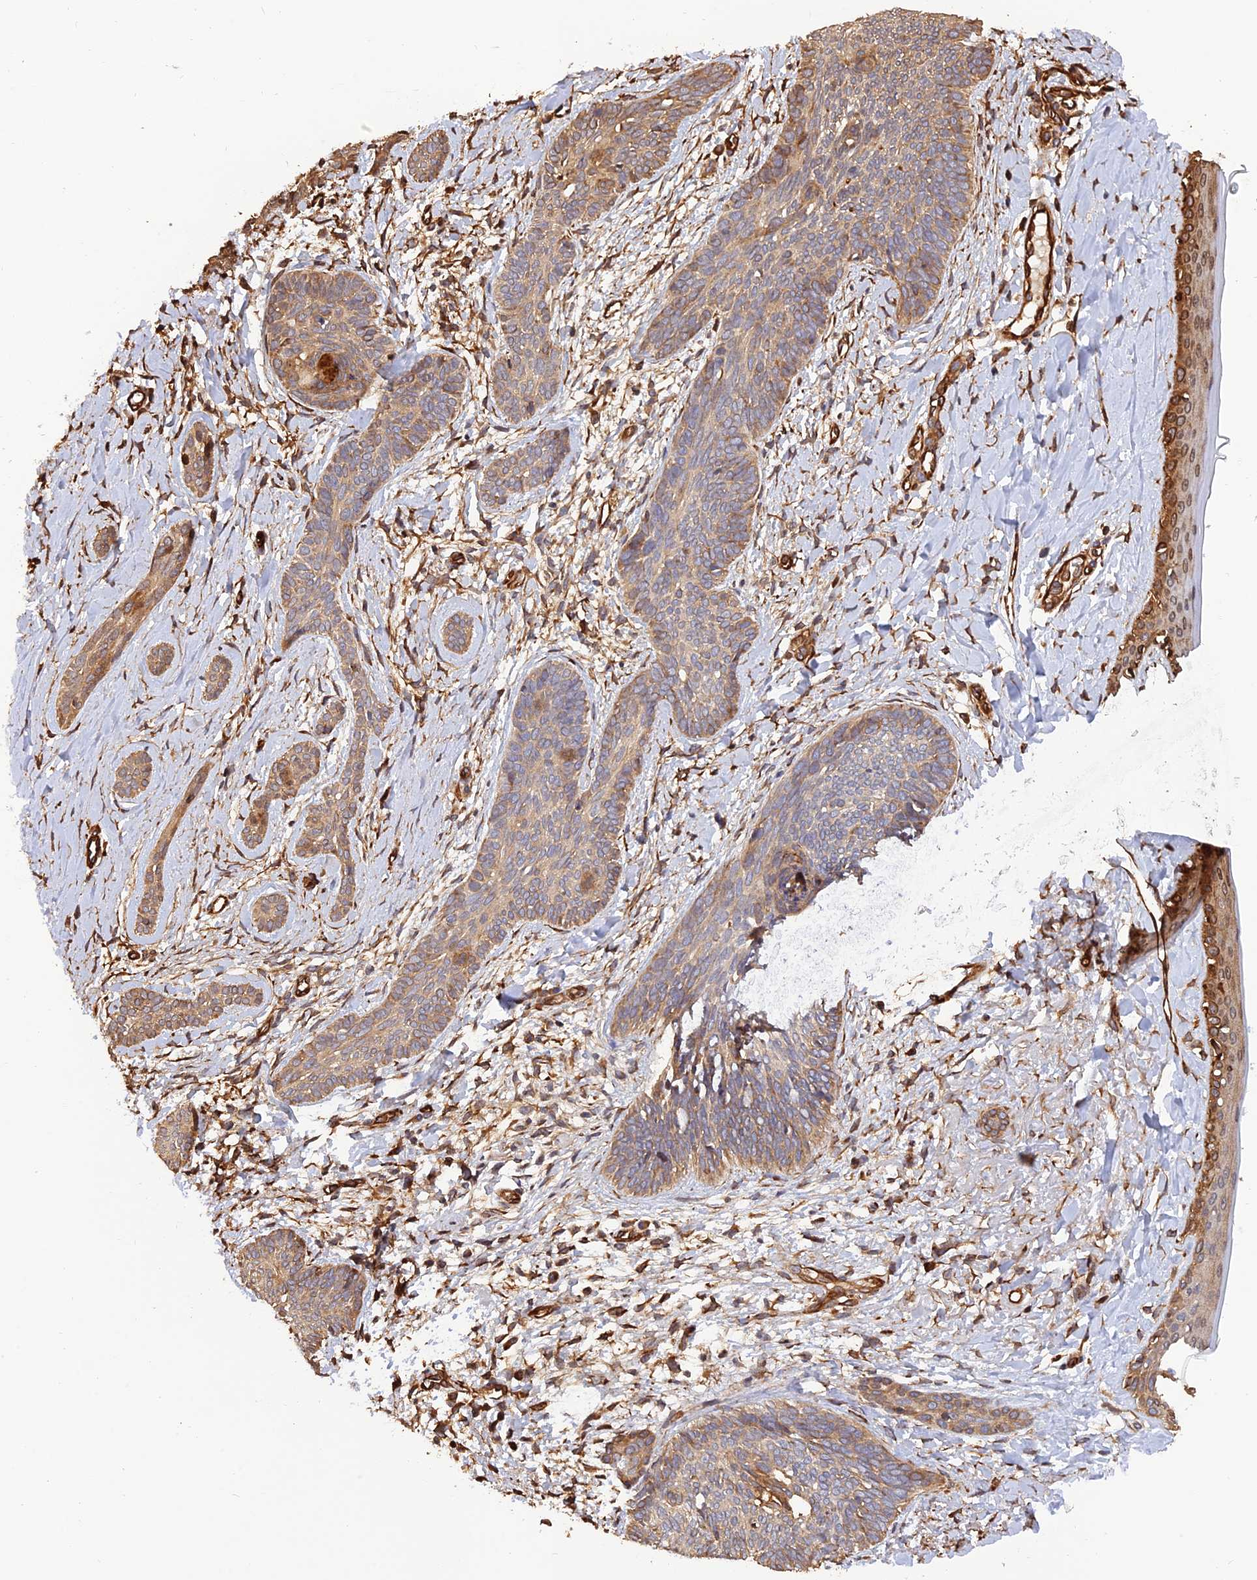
{"staining": {"intensity": "weak", "quantity": "25%-75%", "location": "cytoplasmic/membranous"}, "tissue": "skin cancer", "cell_type": "Tumor cells", "image_type": "cancer", "snomed": [{"axis": "morphology", "description": "Basal cell carcinoma"}, {"axis": "topography", "description": "Skin"}], "caption": "Skin cancer (basal cell carcinoma) tissue demonstrates weak cytoplasmic/membranous staining in approximately 25%-75% of tumor cells", "gene": "CREBL2", "patient": {"sex": "female", "age": 81}}